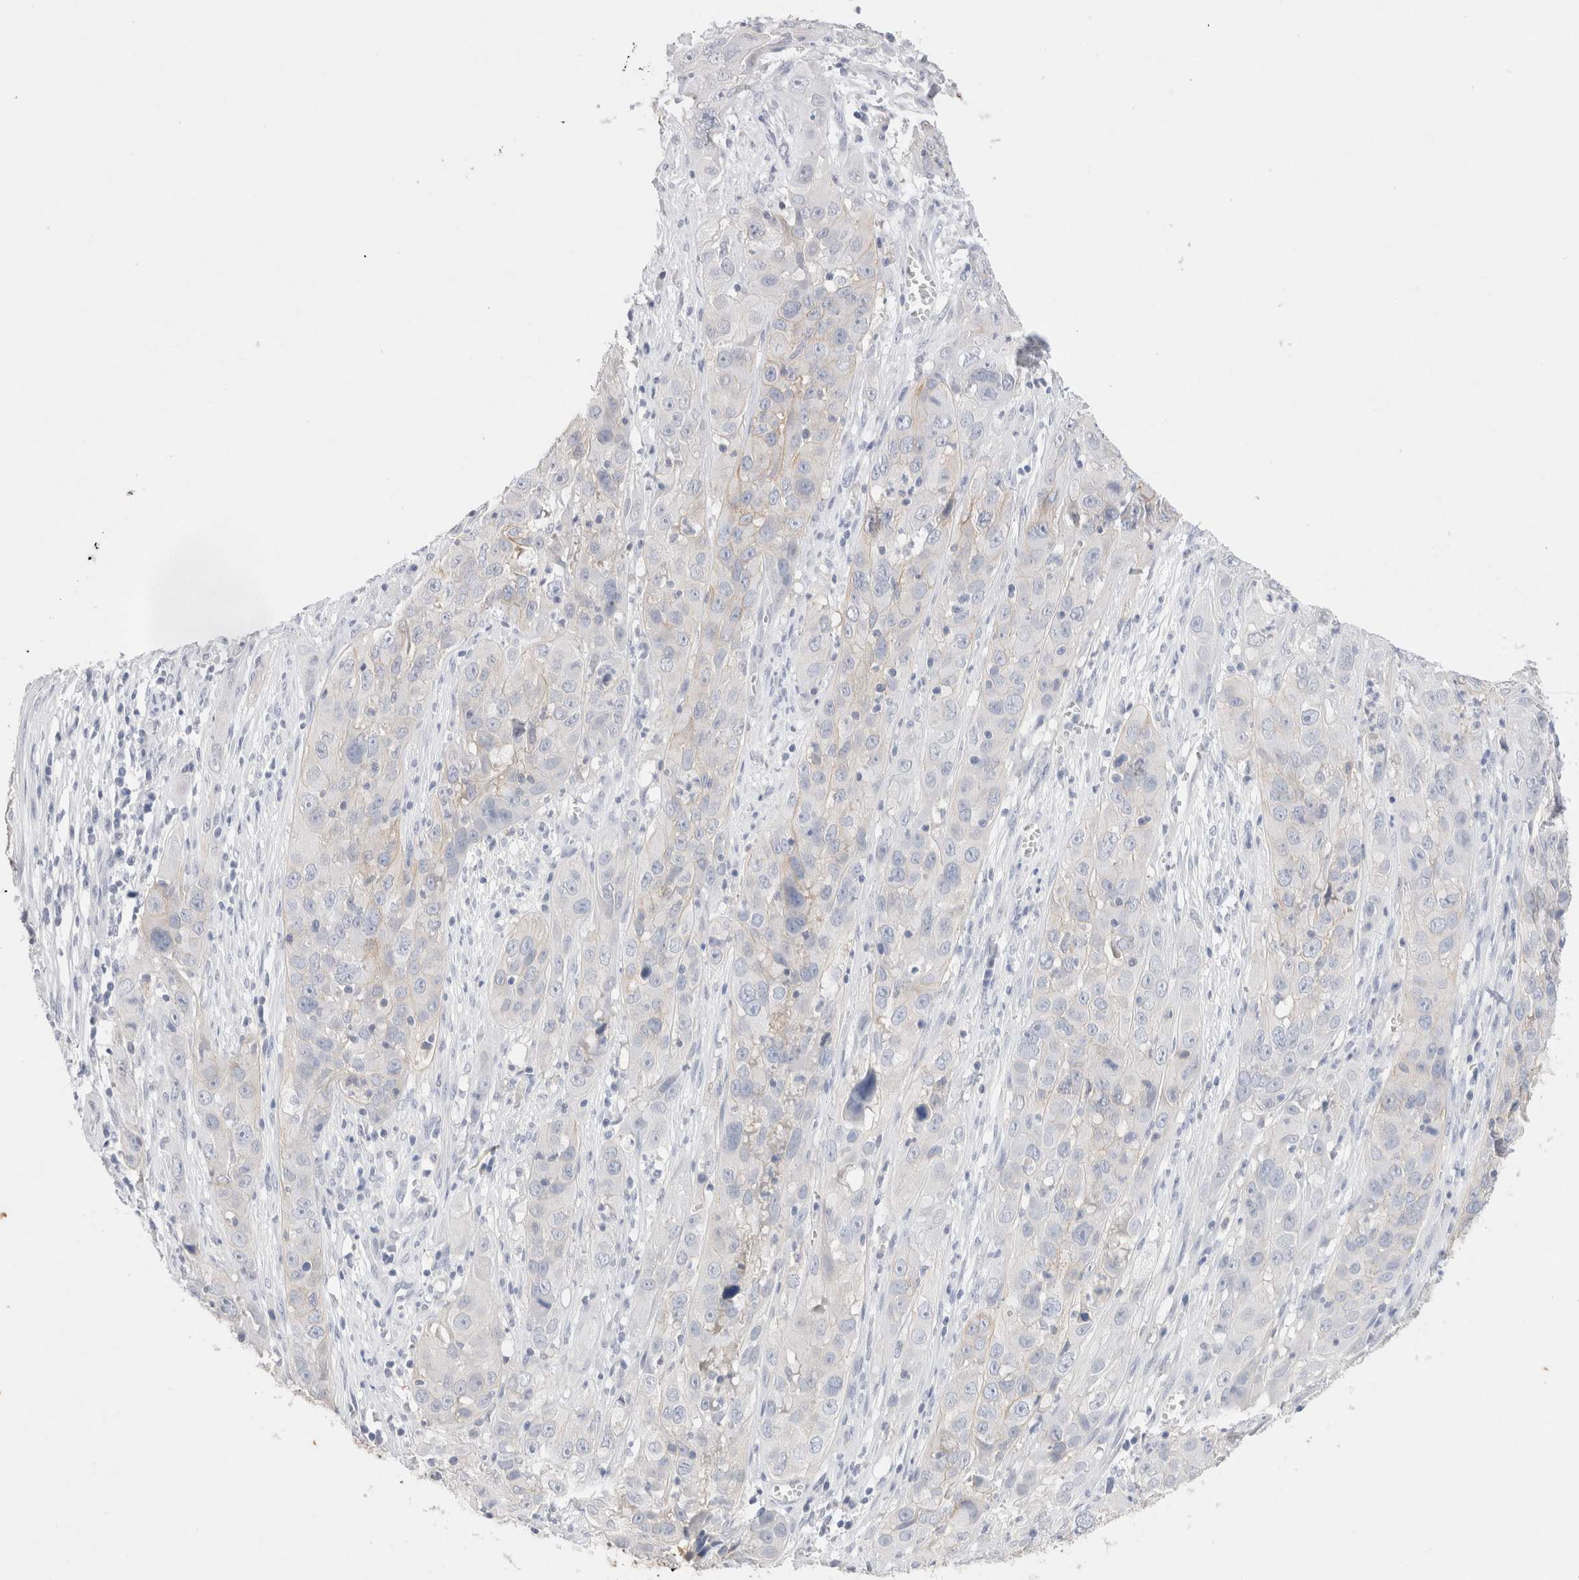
{"staining": {"intensity": "negative", "quantity": "none", "location": "none"}, "tissue": "cervical cancer", "cell_type": "Tumor cells", "image_type": "cancer", "snomed": [{"axis": "morphology", "description": "Squamous cell carcinoma, NOS"}, {"axis": "topography", "description": "Cervix"}], "caption": "Human cervical cancer (squamous cell carcinoma) stained for a protein using IHC displays no staining in tumor cells.", "gene": "EPCAM", "patient": {"sex": "female", "age": 32}}